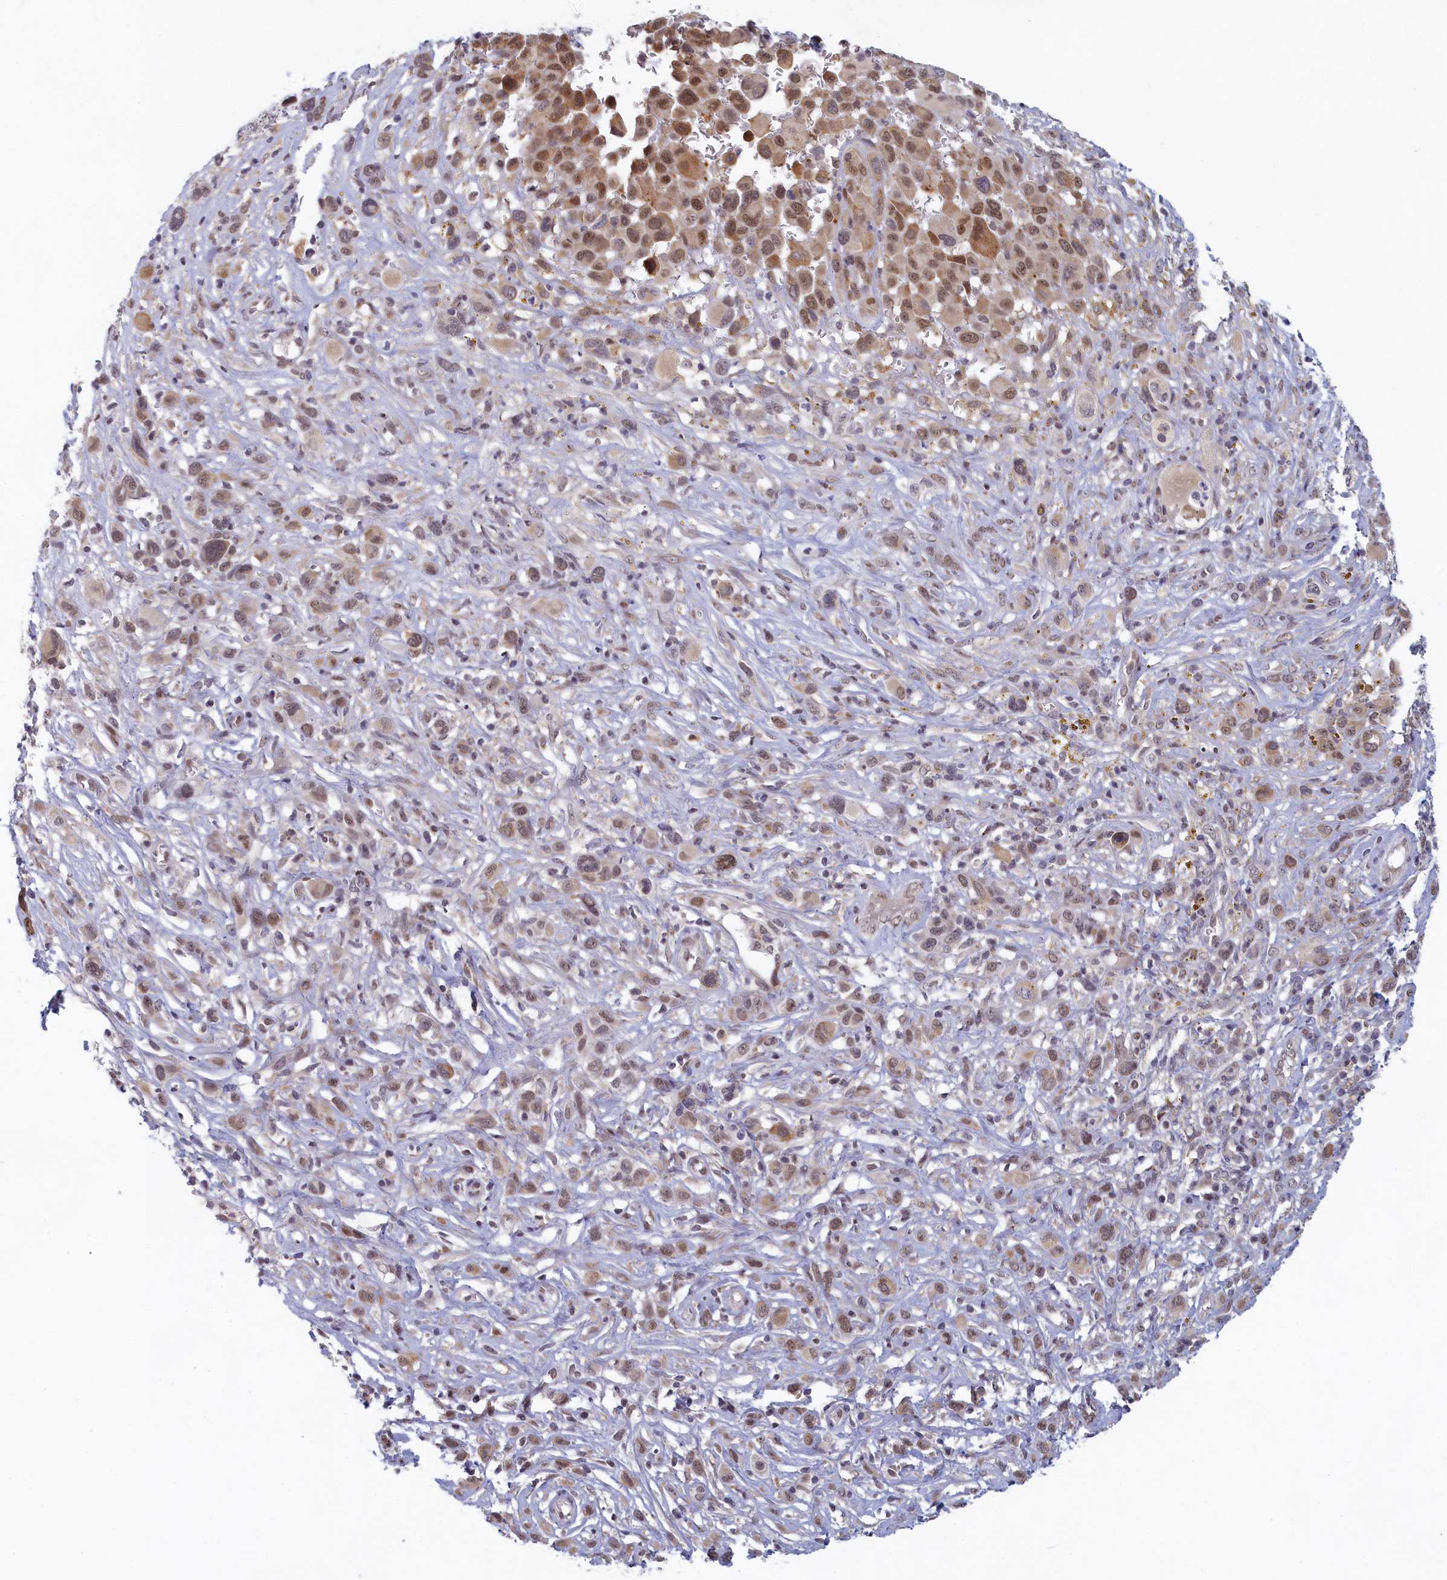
{"staining": {"intensity": "moderate", "quantity": "25%-75%", "location": "cytoplasmic/membranous,nuclear"}, "tissue": "melanoma", "cell_type": "Tumor cells", "image_type": "cancer", "snomed": [{"axis": "morphology", "description": "Malignant melanoma, NOS"}, {"axis": "topography", "description": "Skin of trunk"}], "caption": "Tumor cells exhibit medium levels of moderate cytoplasmic/membranous and nuclear positivity in approximately 25%-75% of cells in human melanoma.", "gene": "DNAJC17", "patient": {"sex": "male", "age": 71}}